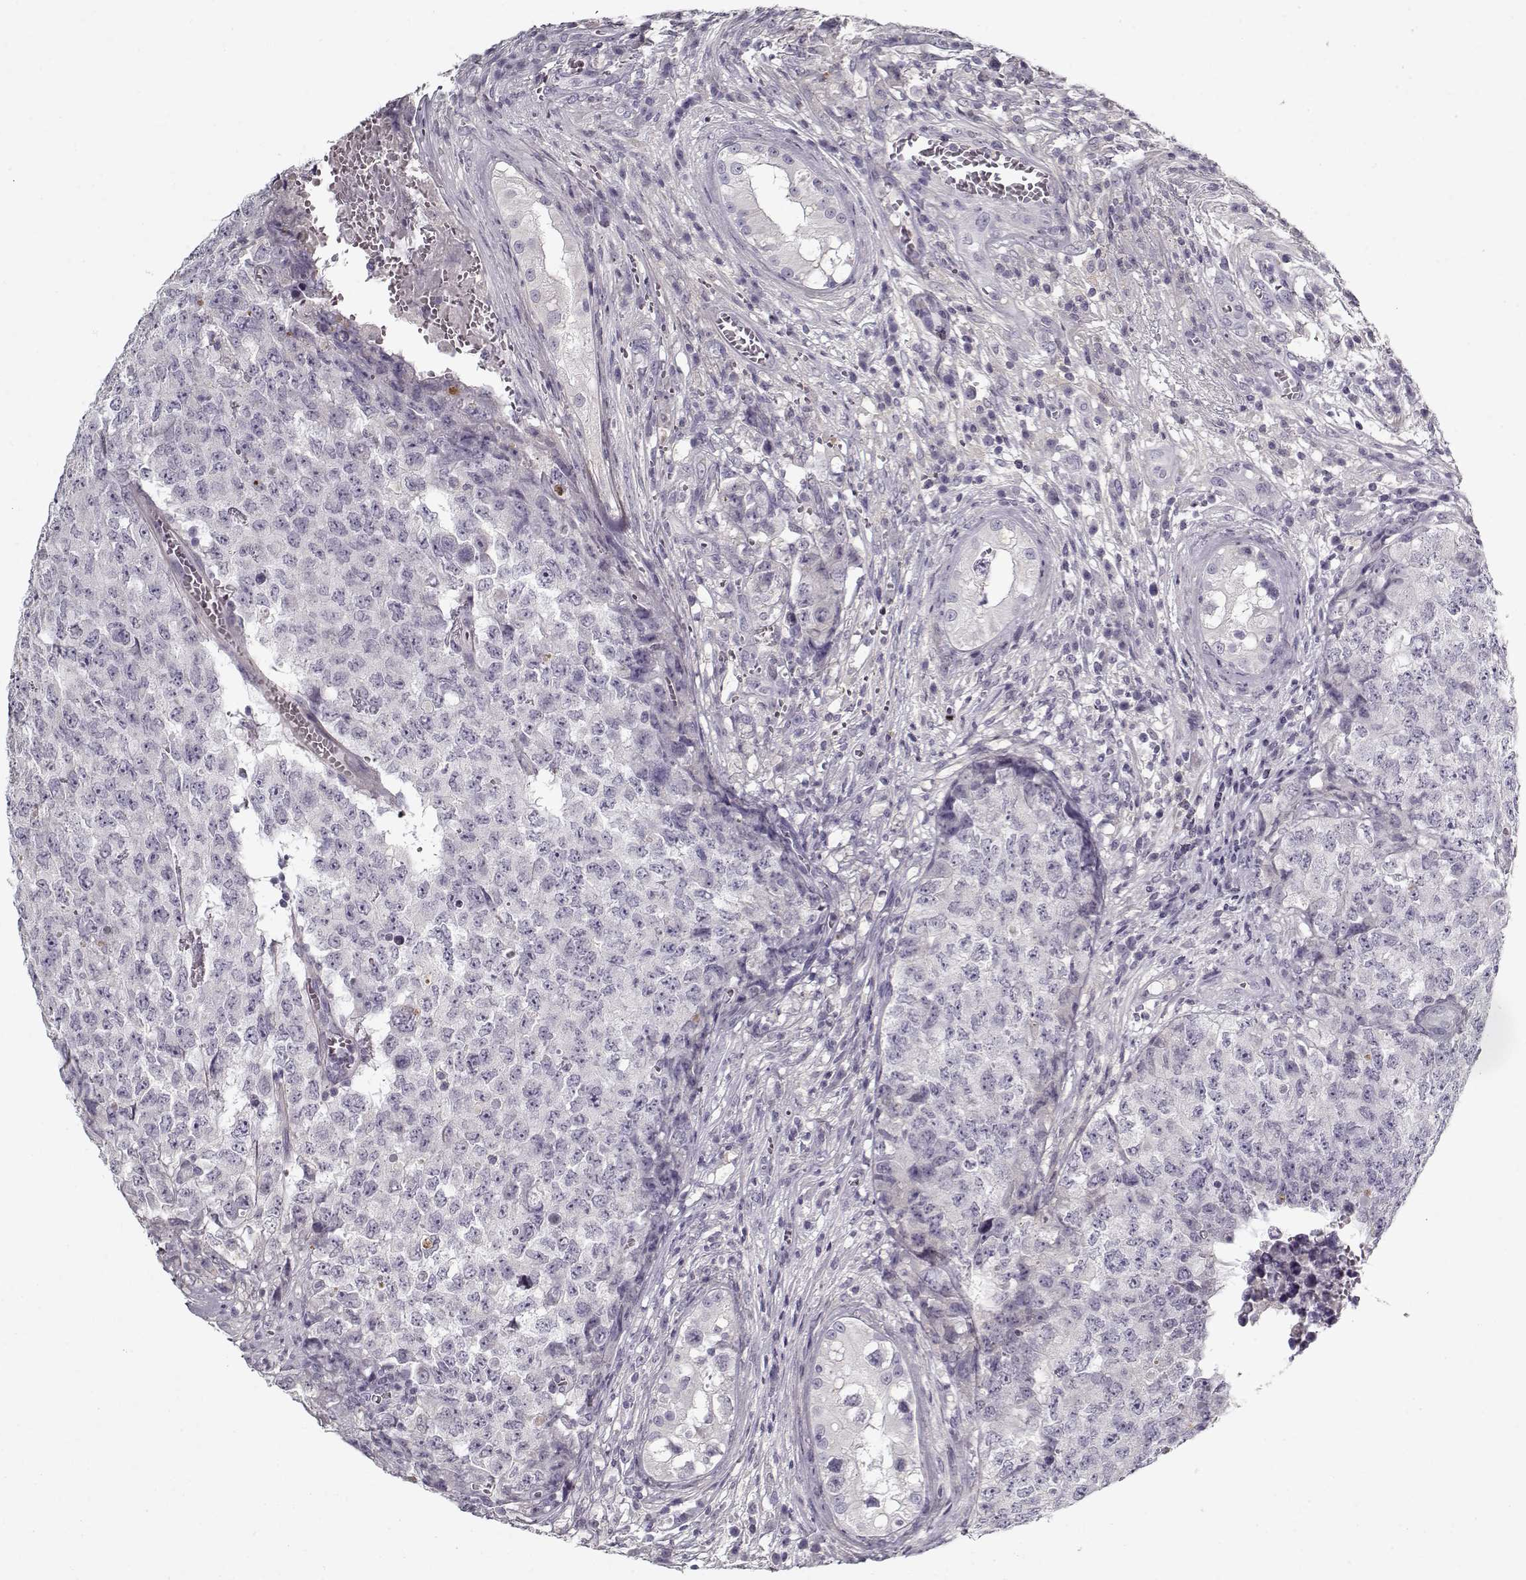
{"staining": {"intensity": "negative", "quantity": "none", "location": "none"}, "tissue": "testis cancer", "cell_type": "Tumor cells", "image_type": "cancer", "snomed": [{"axis": "morphology", "description": "Carcinoma, Embryonal, NOS"}, {"axis": "topography", "description": "Testis"}], "caption": "Immunohistochemical staining of embryonal carcinoma (testis) displays no significant staining in tumor cells.", "gene": "LUM", "patient": {"sex": "male", "age": 23}}